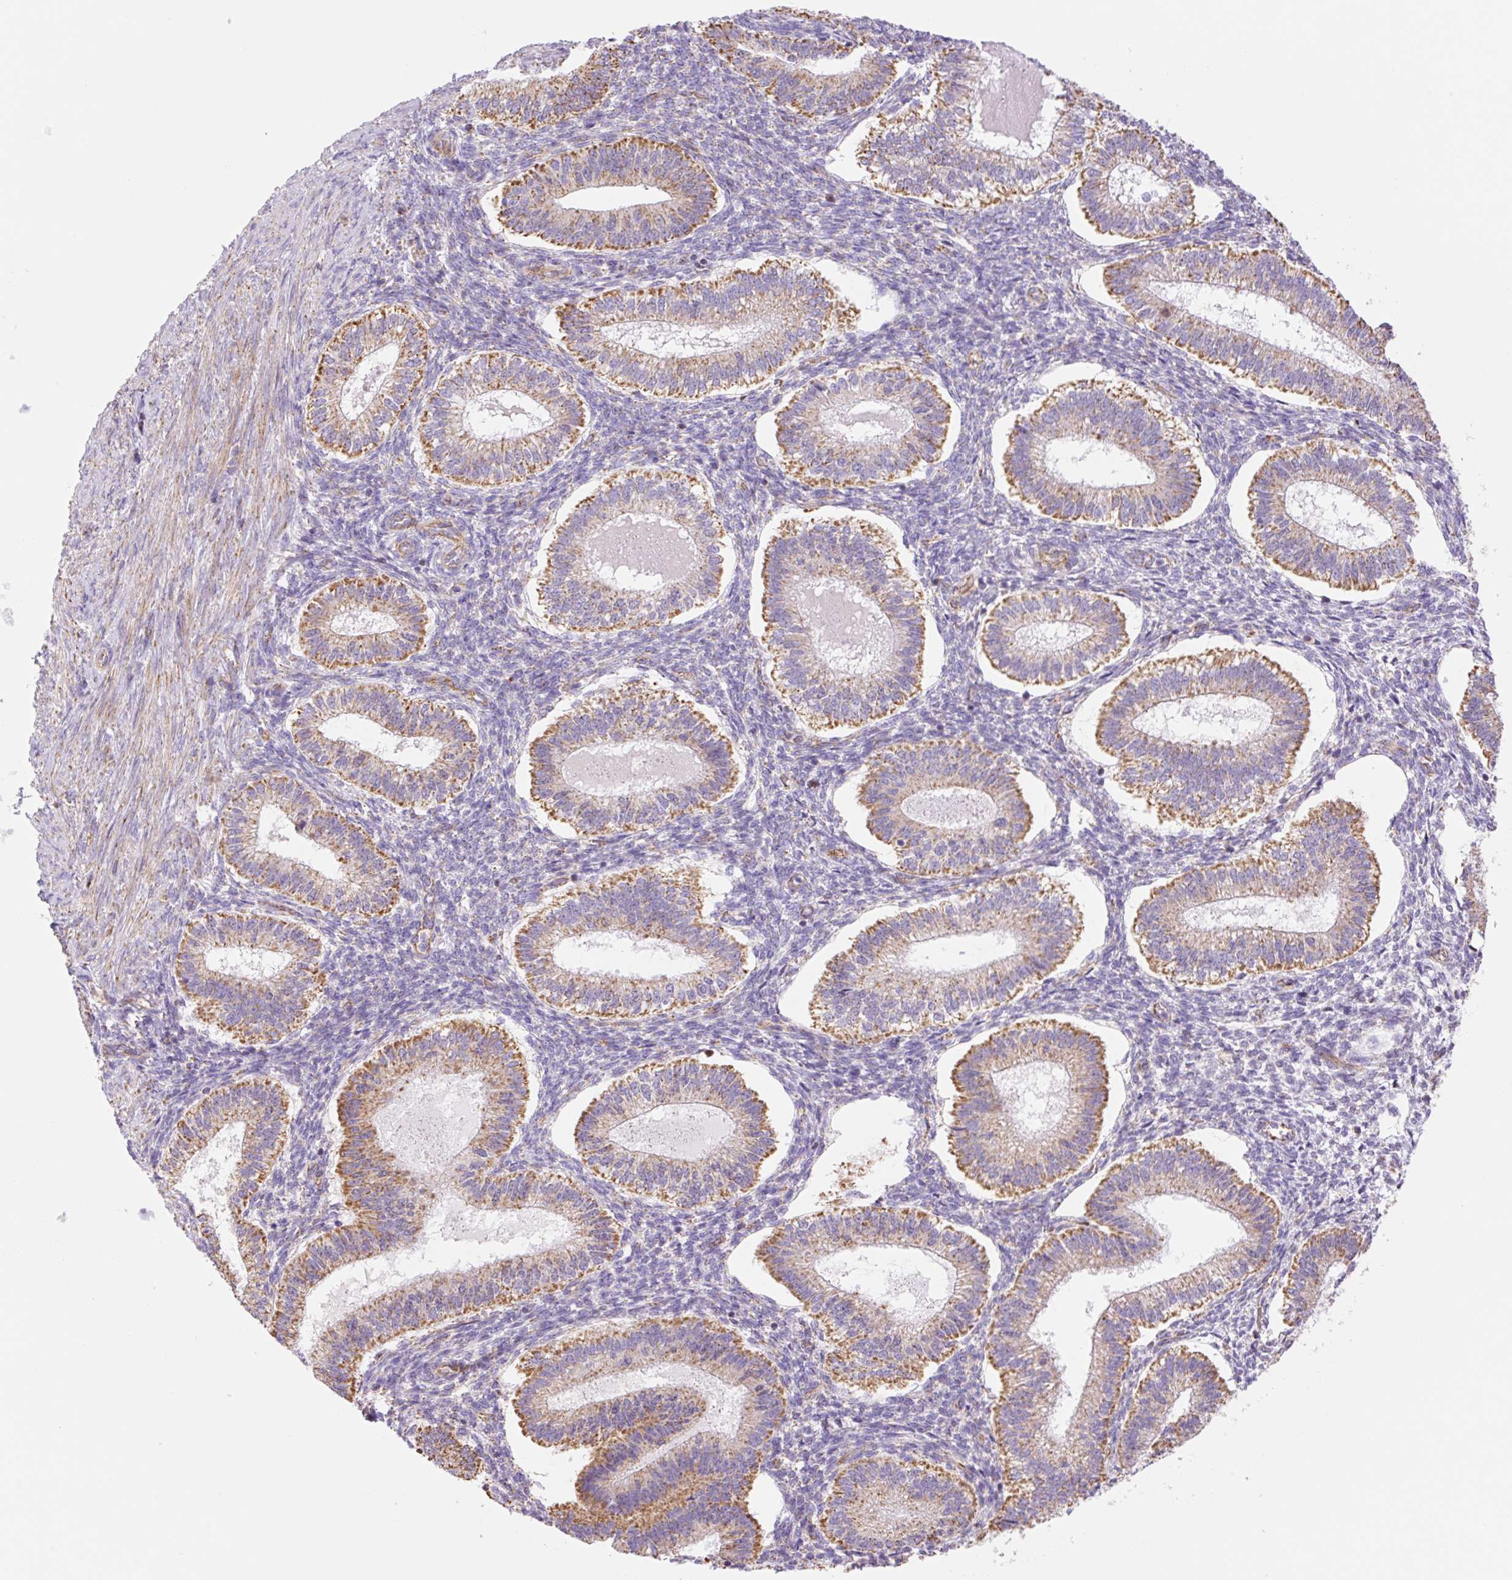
{"staining": {"intensity": "moderate", "quantity": "<25%", "location": "cytoplasmic/membranous"}, "tissue": "endometrium", "cell_type": "Cells in endometrial stroma", "image_type": "normal", "snomed": [{"axis": "morphology", "description": "Normal tissue, NOS"}, {"axis": "topography", "description": "Endometrium"}], "caption": "Immunohistochemistry (IHC) staining of unremarkable endometrium, which reveals low levels of moderate cytoplasmic/membranous positivity in about <25% of cells in endometrial stroma indicating moderate cytoplasmic/membranous protein positivity. The staining was performed using DAB (3,3'-diaminobenzidine) (brown) for protein detection and nuclei were counterstained in hematoxylin (blue).", "gene": "ESAM", "patient": {"sex": "female", "age": 25}}